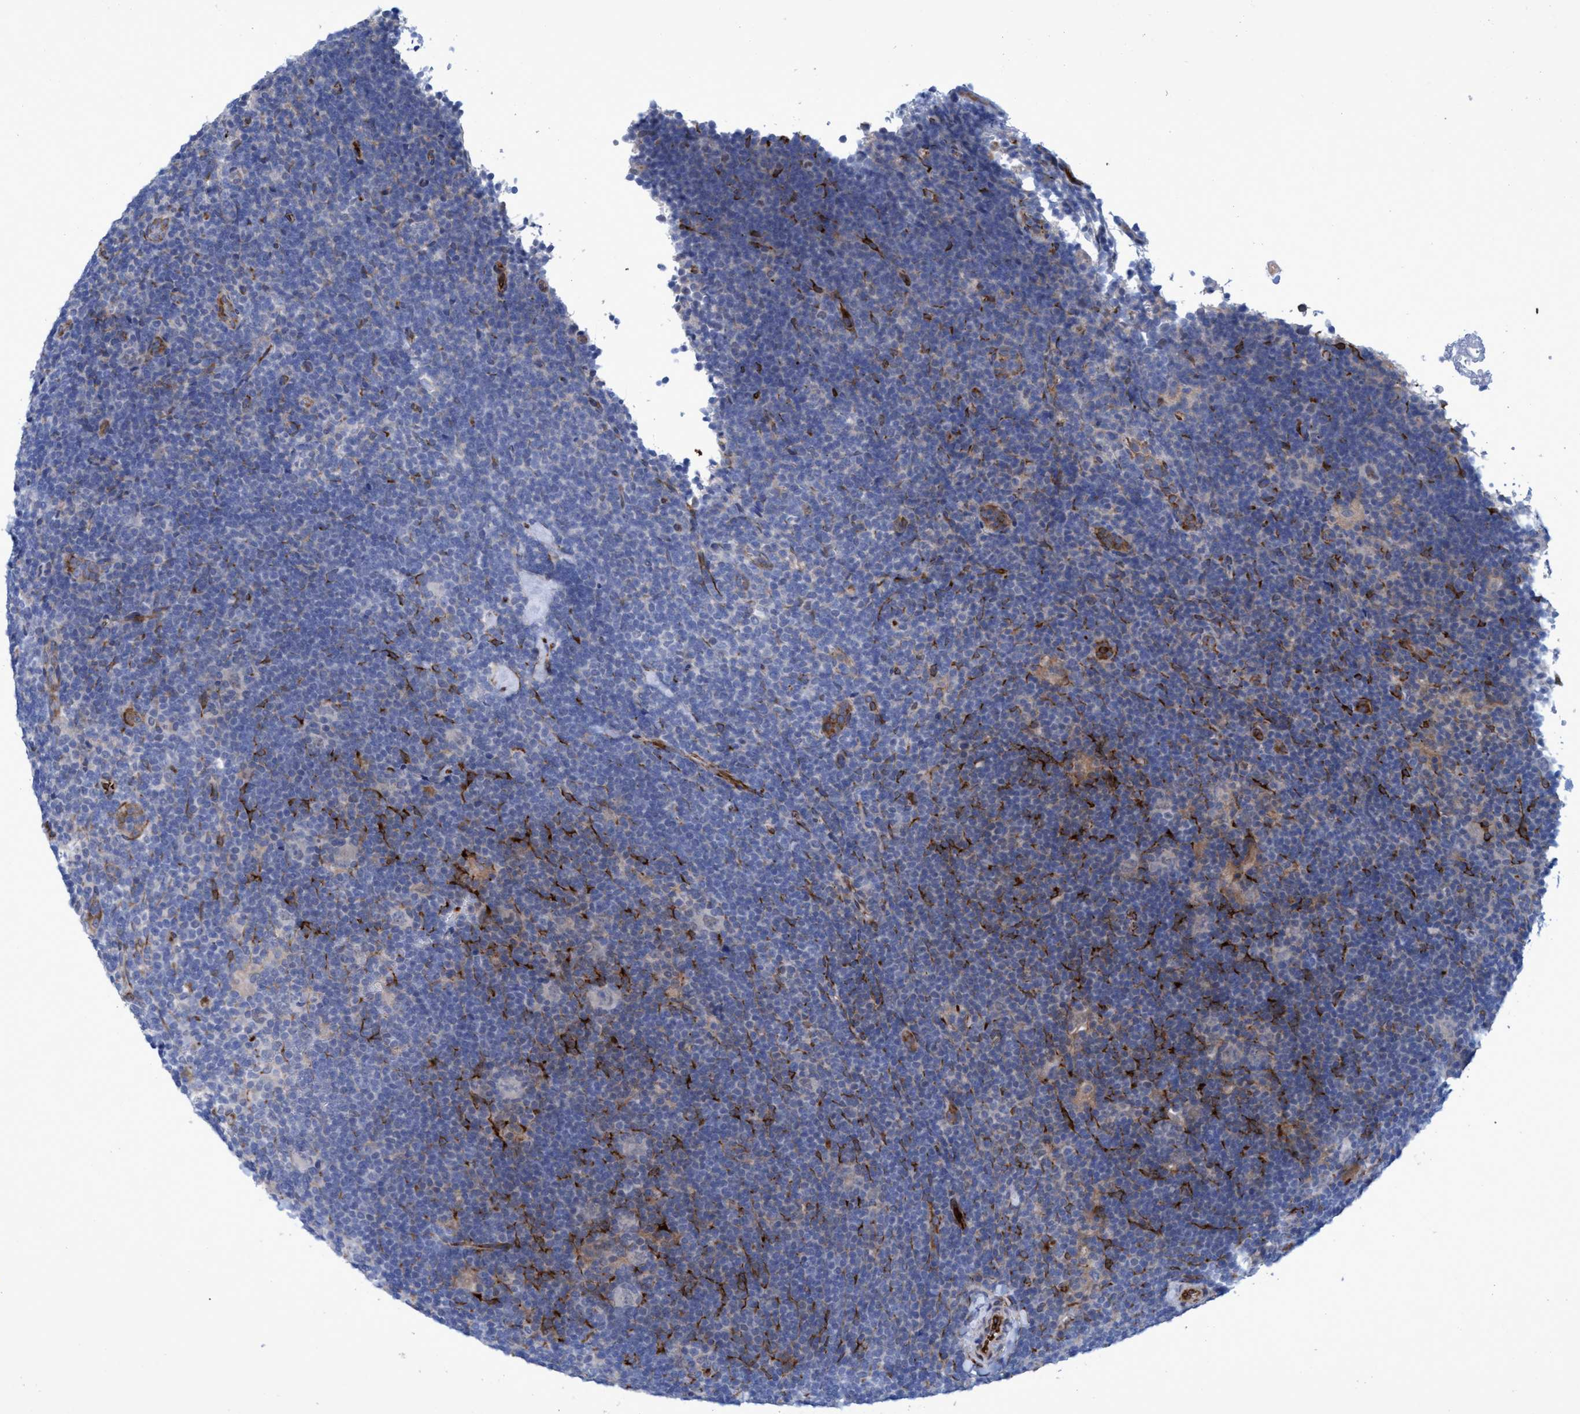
{"staining": {"intensity": "negative", "quantity": "none", "location": "none"}, "tissue": "lymphoma", "cell_type": "Tumor cells", "image_type": "cancer", "snomed": [{"axis": "morphology", "description": "Hodgkin's disease, NOS"}, {"axis": "topography", "description": "Lymph node"}], "caption": "Photomicrograph shows no significant protein positivity in tumor cells of lymphoma.", "gene": "SLC43A2", "patient": {"sex": "female", "age": 57}}